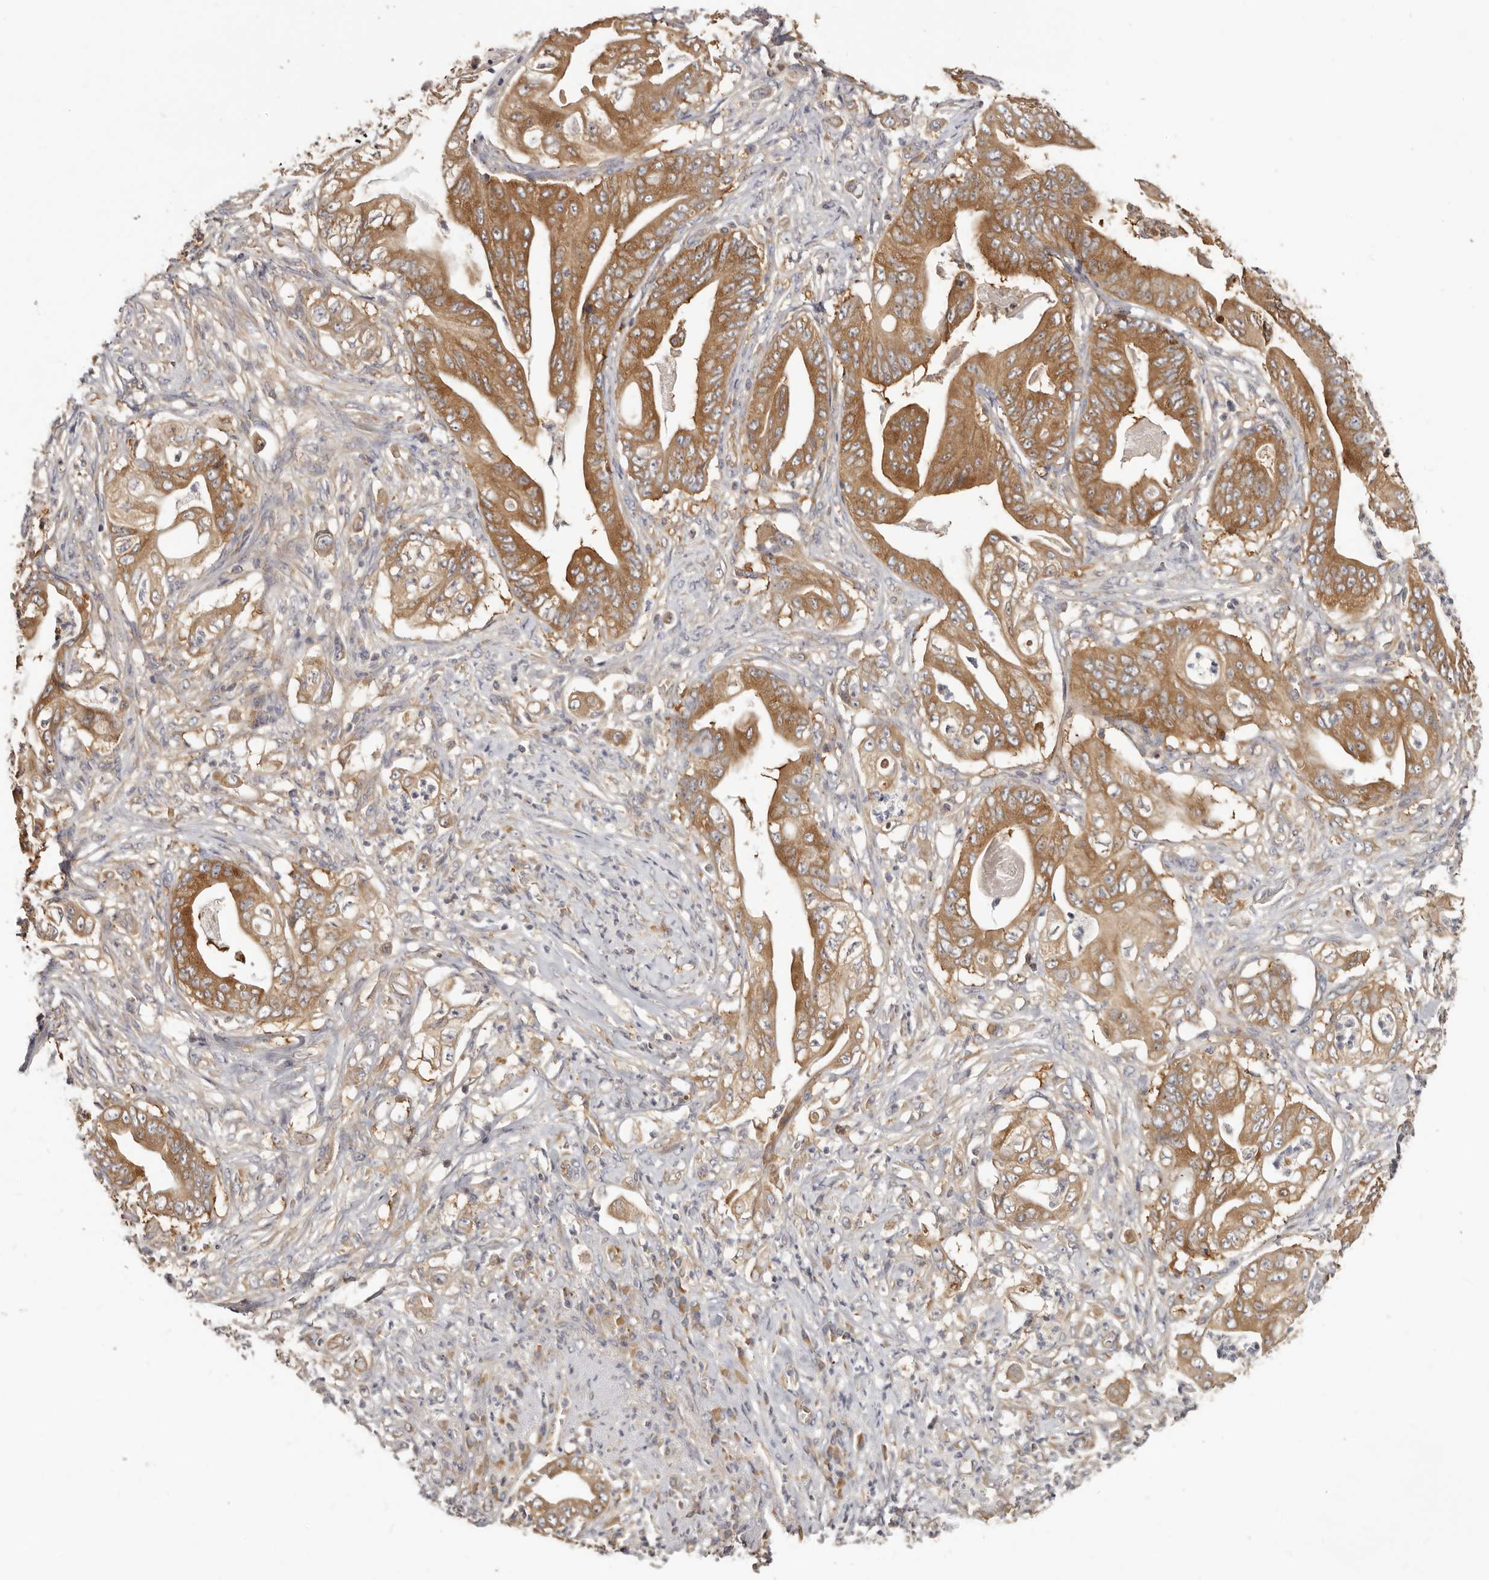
{"staining": {"intensity": "moderate", "quantity": ">75%", "location": "cytoplasmic/membranous"}, "tissue": "stomach cancer", "cell_type": "Tumor cells", "image_type": "cancer", "snomed": [{"axis": "morphology", "description": "Adenocarcinoma, NOS"}, {"axis": "topography", "description": "Stomach"}], "caption": "Immunohistochemical staining of human stomach cancer shows medium levels of moderate cytoplasmic/membranous protein staining in approximately >75% of tumor cells.", "gene": "EEF1E1", "patient": {"sex": "female", "age": 73}}